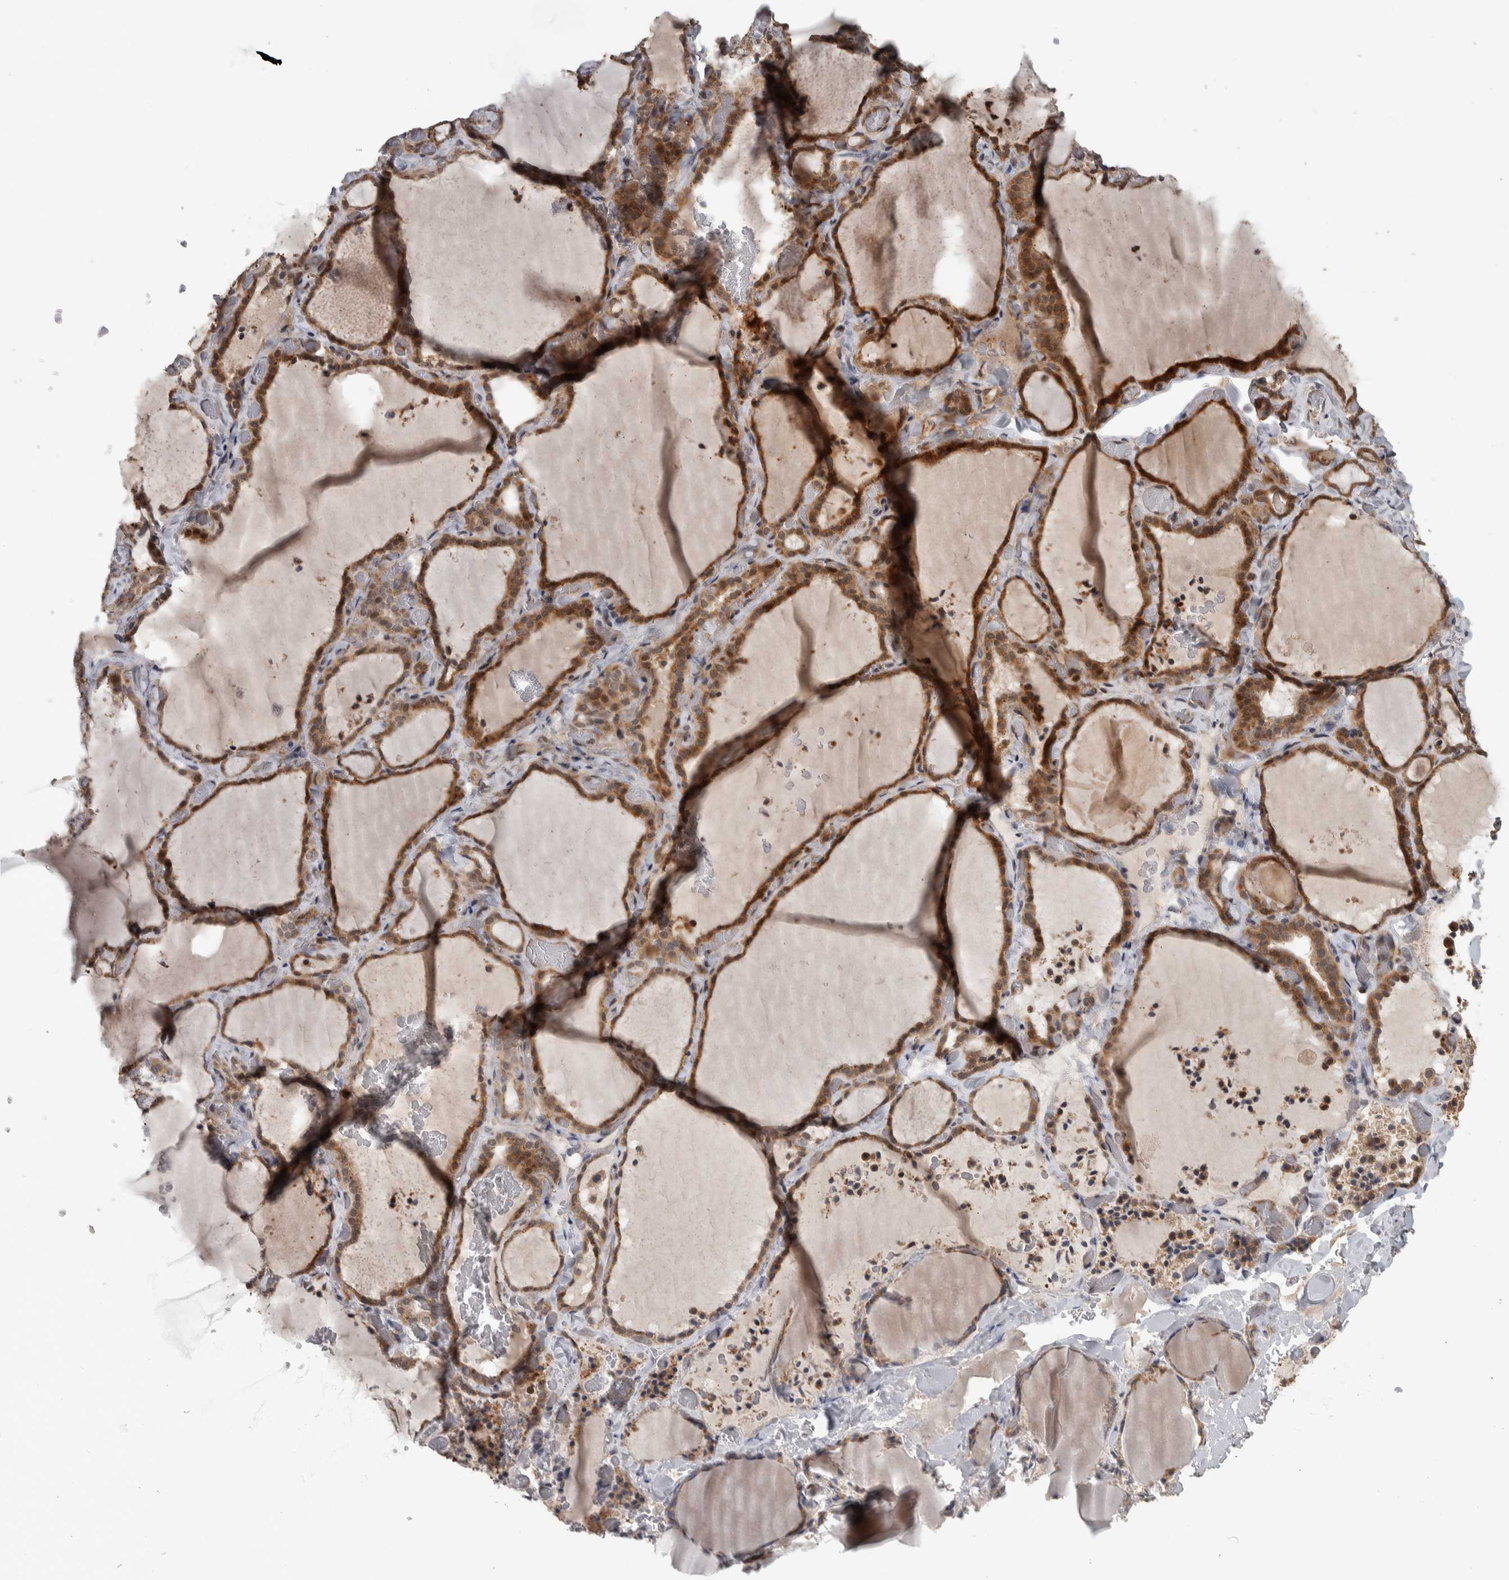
{"staining": {"intensity": "strong", "quantity": ">75%", "location": "cytoplasmic/membranous"}, "tissue": "thyroid gland", "cell_type": "Glandular cells", "image_type": "normal", "snomed": [{"axis": "morphology", "description": "Normal tissue, NOS"}, {"axis": "topography", "description": "Thyroid gland"}], "caption": "Immunohistochemical staining of benign human thyroid gland displays strong cytoplasmic/membranous protein positivity in about >75% of glandular cells.", "gene": "ERAL1", "patient": {"sex": "female", "age": 22}}